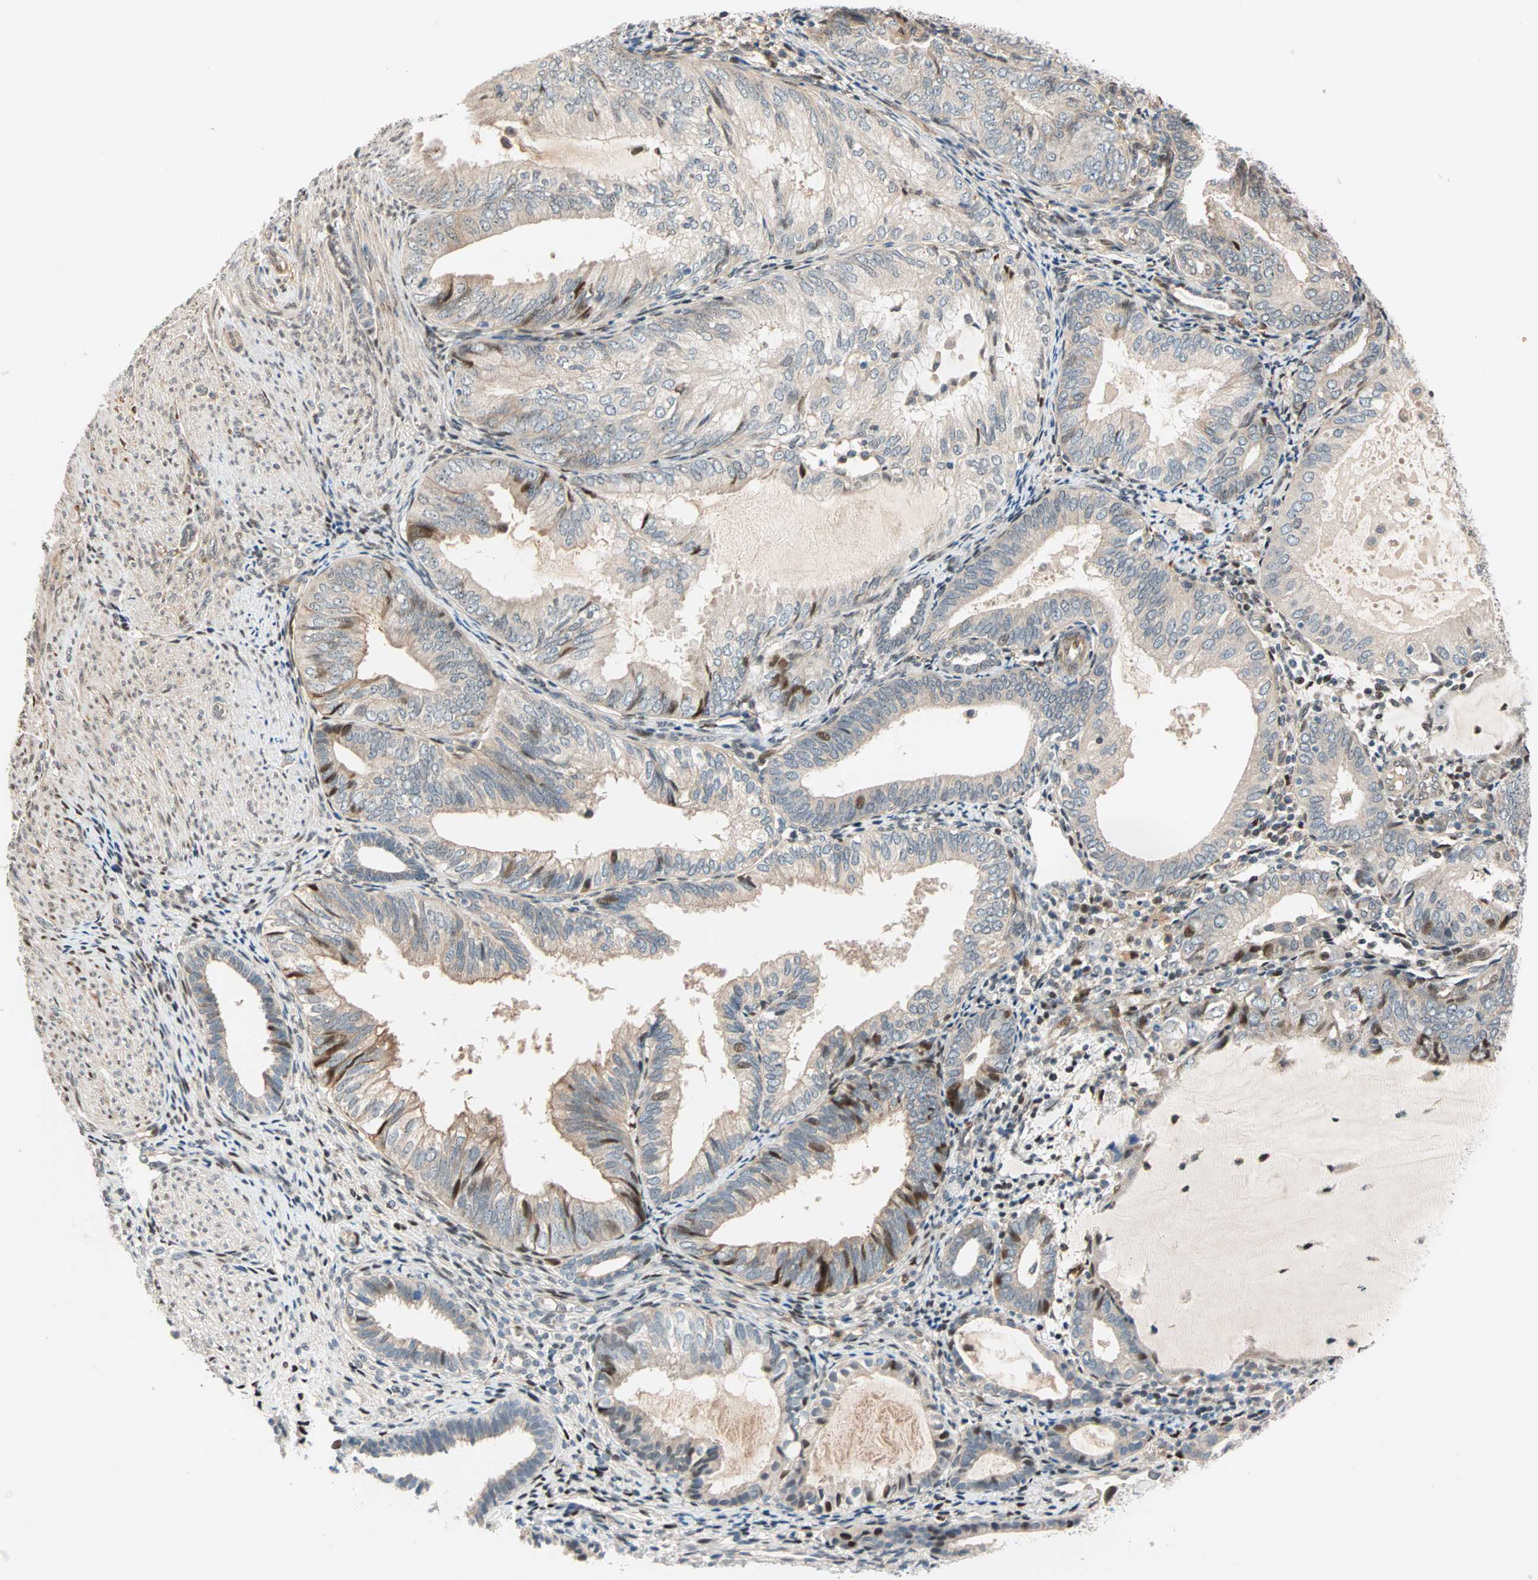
{"staining": {"intensity": "weak", "quantity": ">75%", "location": "cytoplasmic/membranous"}, "tissue": "endometrial cancer", "cell_type": "Tumor cells", "image_type": "cancer", "snomed": [{"axis": "morphology", "description": "Adenocarcinoma, NOS"}, {"axis": "topography", "description": "Endometrium"}], "caption": "Human endometrial adenocarcinoma stained with a brown dye shows weak cytoplasmic/membranous positive positivity in approximately >75% of tumor cells.", "gene": "HECW1", "patient": {"sex": "female", "age": 81}}